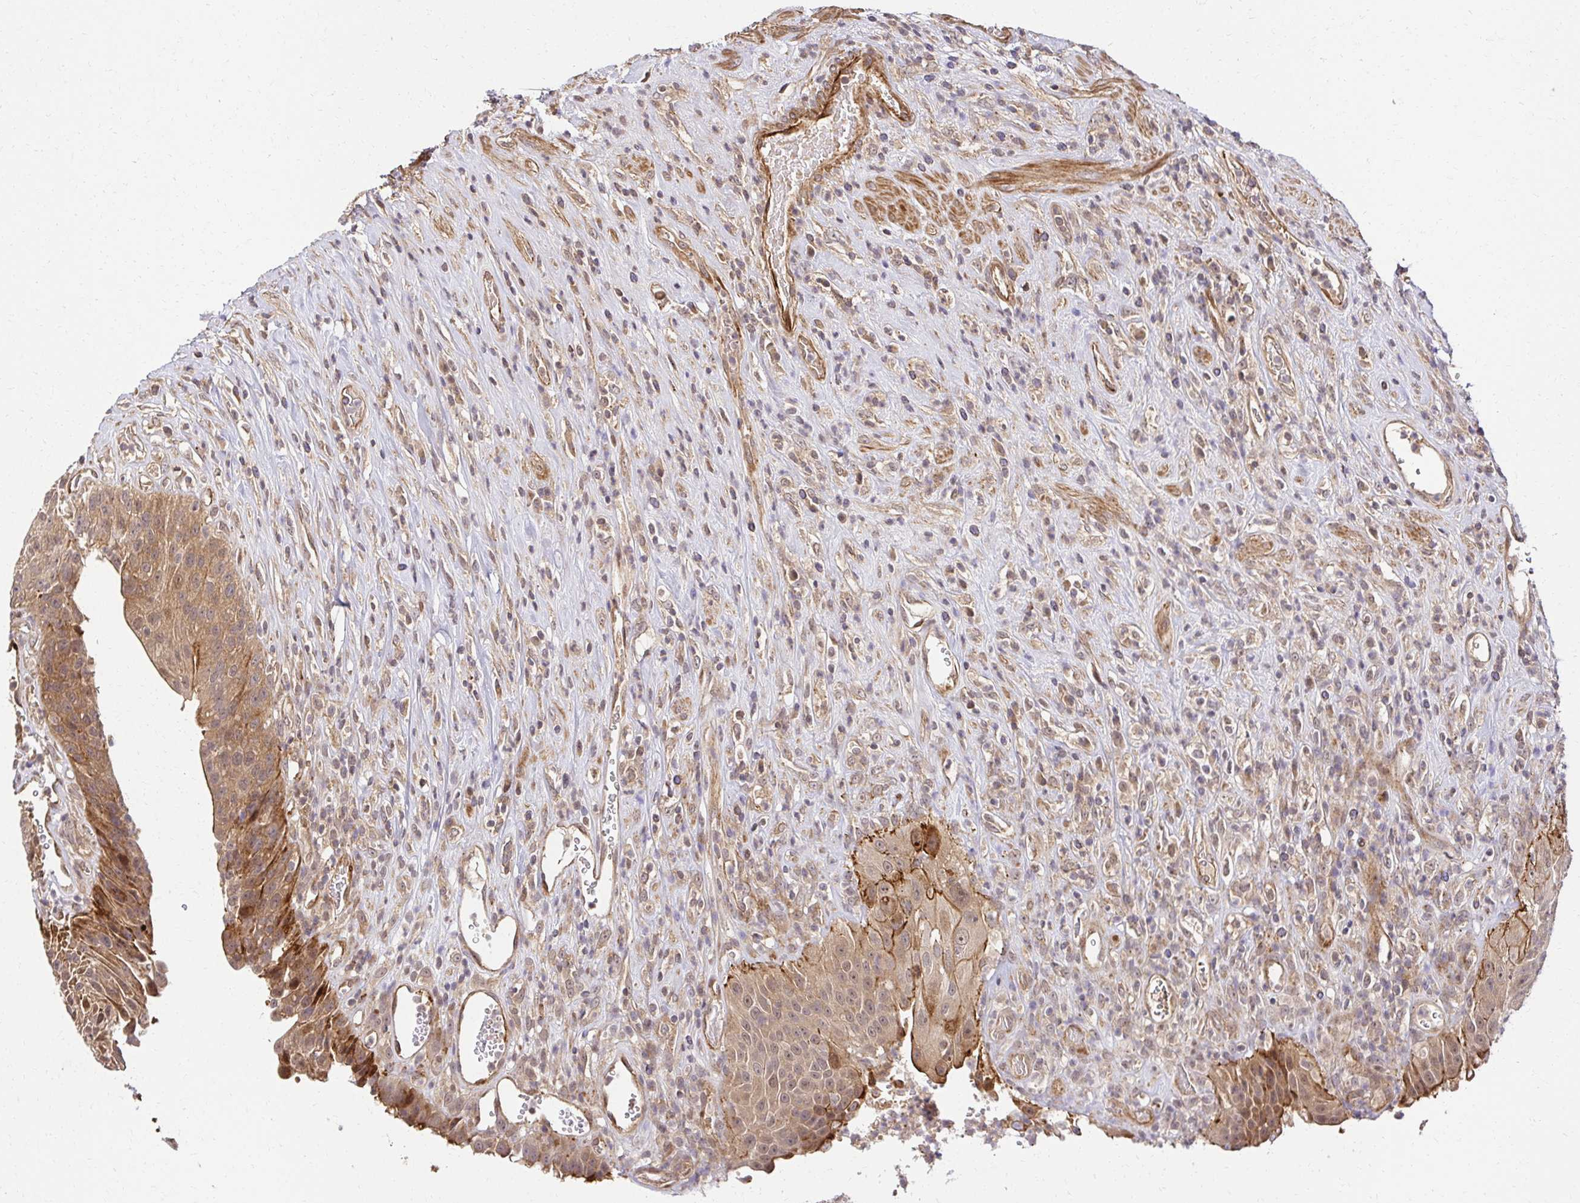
{"staining": {"intensity": "weak", "quantity": ">75%", "location": "cytoplasmic/membranous"}, "tissue": "urinary bladder", "cell_type": "Urothelial cells", "image_type": "normal", "snomed": [{"axis": "morphology", "description": "Normal tissue, NOS"}, {"axis": "topography", "description": "Urinary bladder"}], "caption": "The immunohistochemical stain labels weak cytoplasmic/membranous expression in urothelial cells of benign urinary bladder. (IHC, brightfield microscopy, high magnification).", "gene": "PSMA4", "patient": {"sex": "female", "age": 56}}